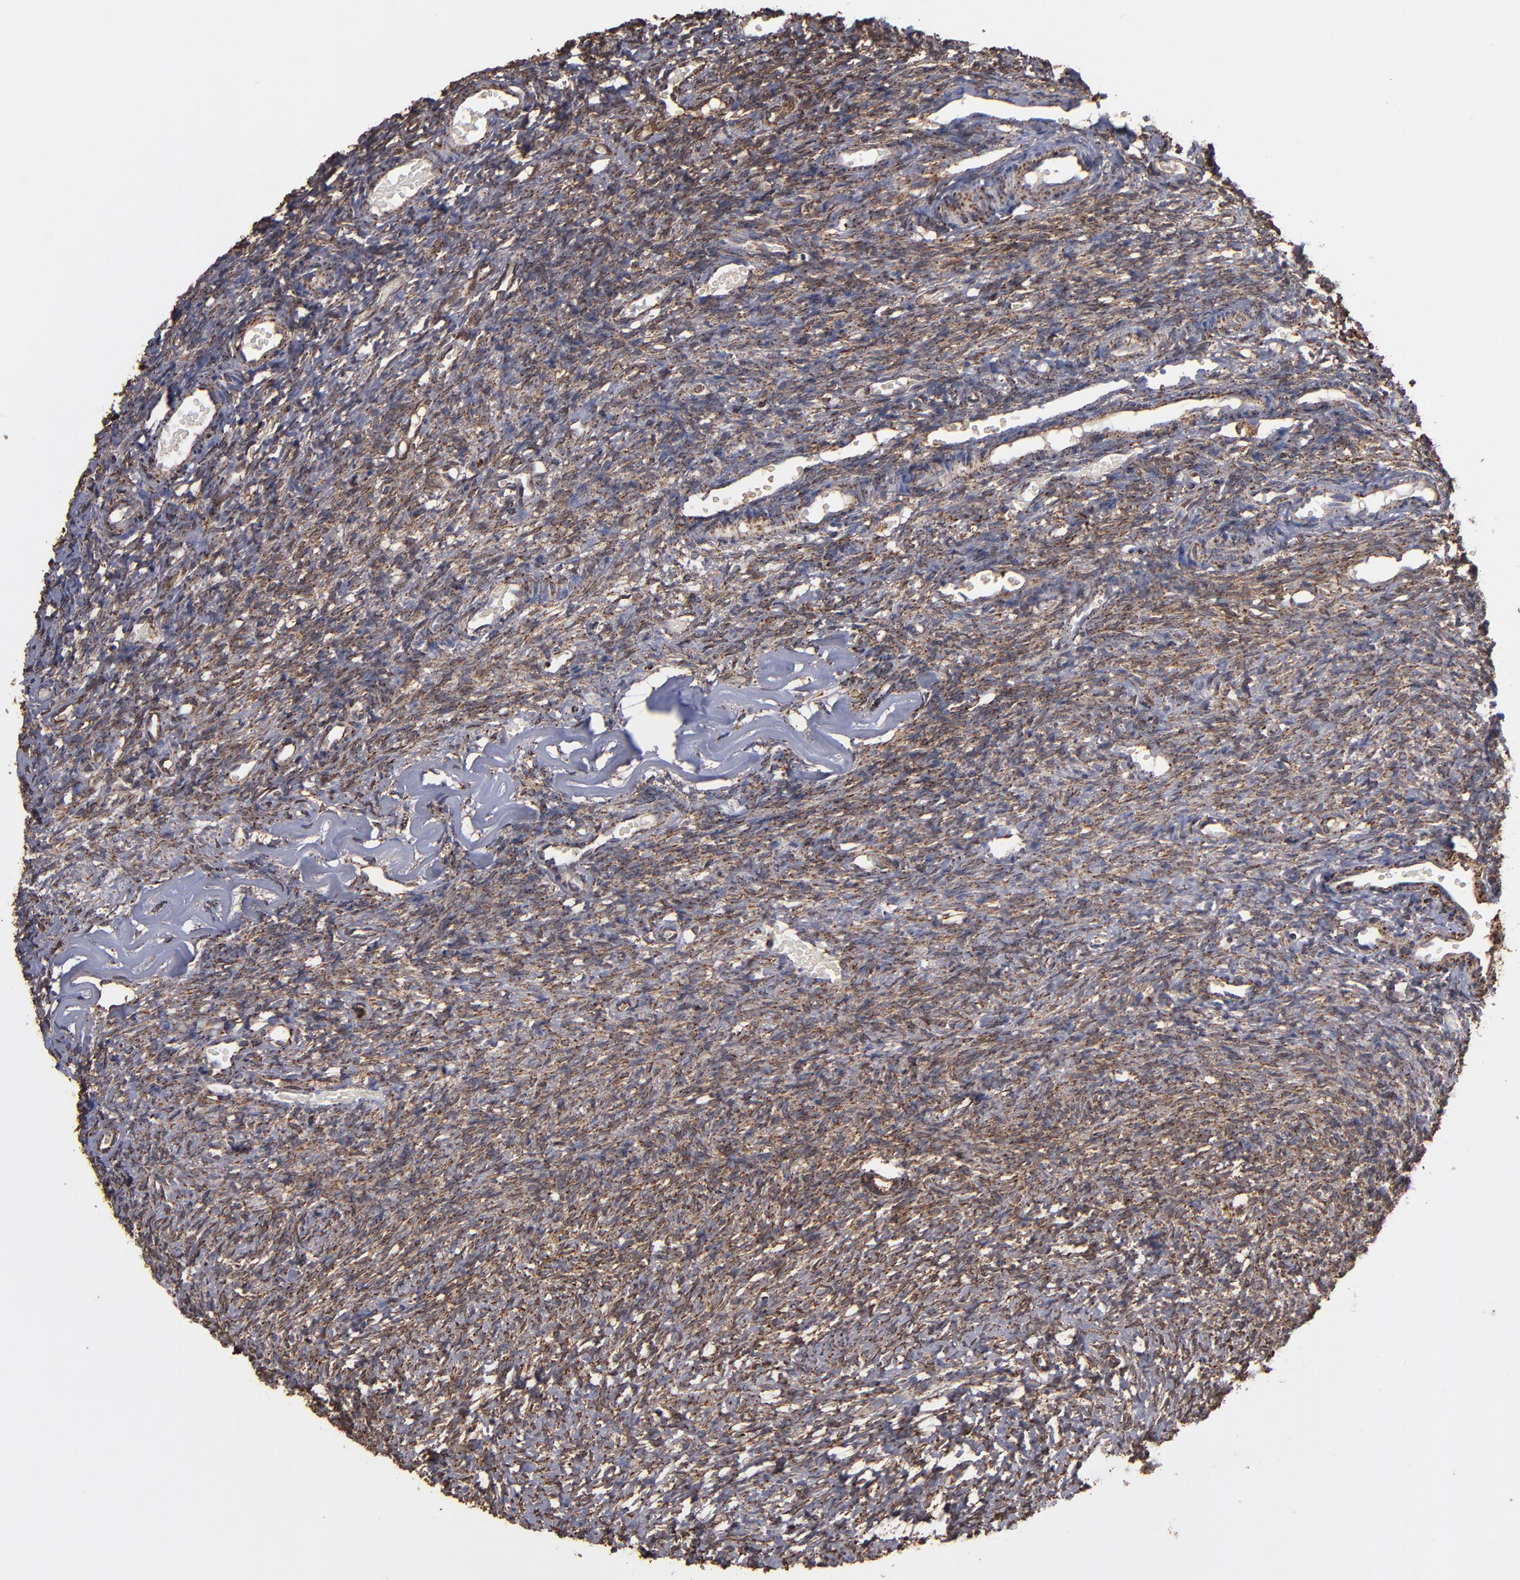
{"staining": {"intensity": "moderate", "quantity": ">75%", "location": "cytoplasmic/membranous"}, "tissue": "ovary", "cell_type": "Ovarian stroma cells", "image_type": "normal", "snomed": [{"axis": "morphology", "description": "Normal tissue, NOS"}, {"axis": "topography", "description": "Ovary"}], "caption": "A medium amount of moderate cytoplasmic/membranous staining is appreciated in approximately >75% of ovarian stroma cells in benign ovary. Nuclei are stained in blue.", "gene": "SOD2", "patient": {"sex": "female", "age": 35}}